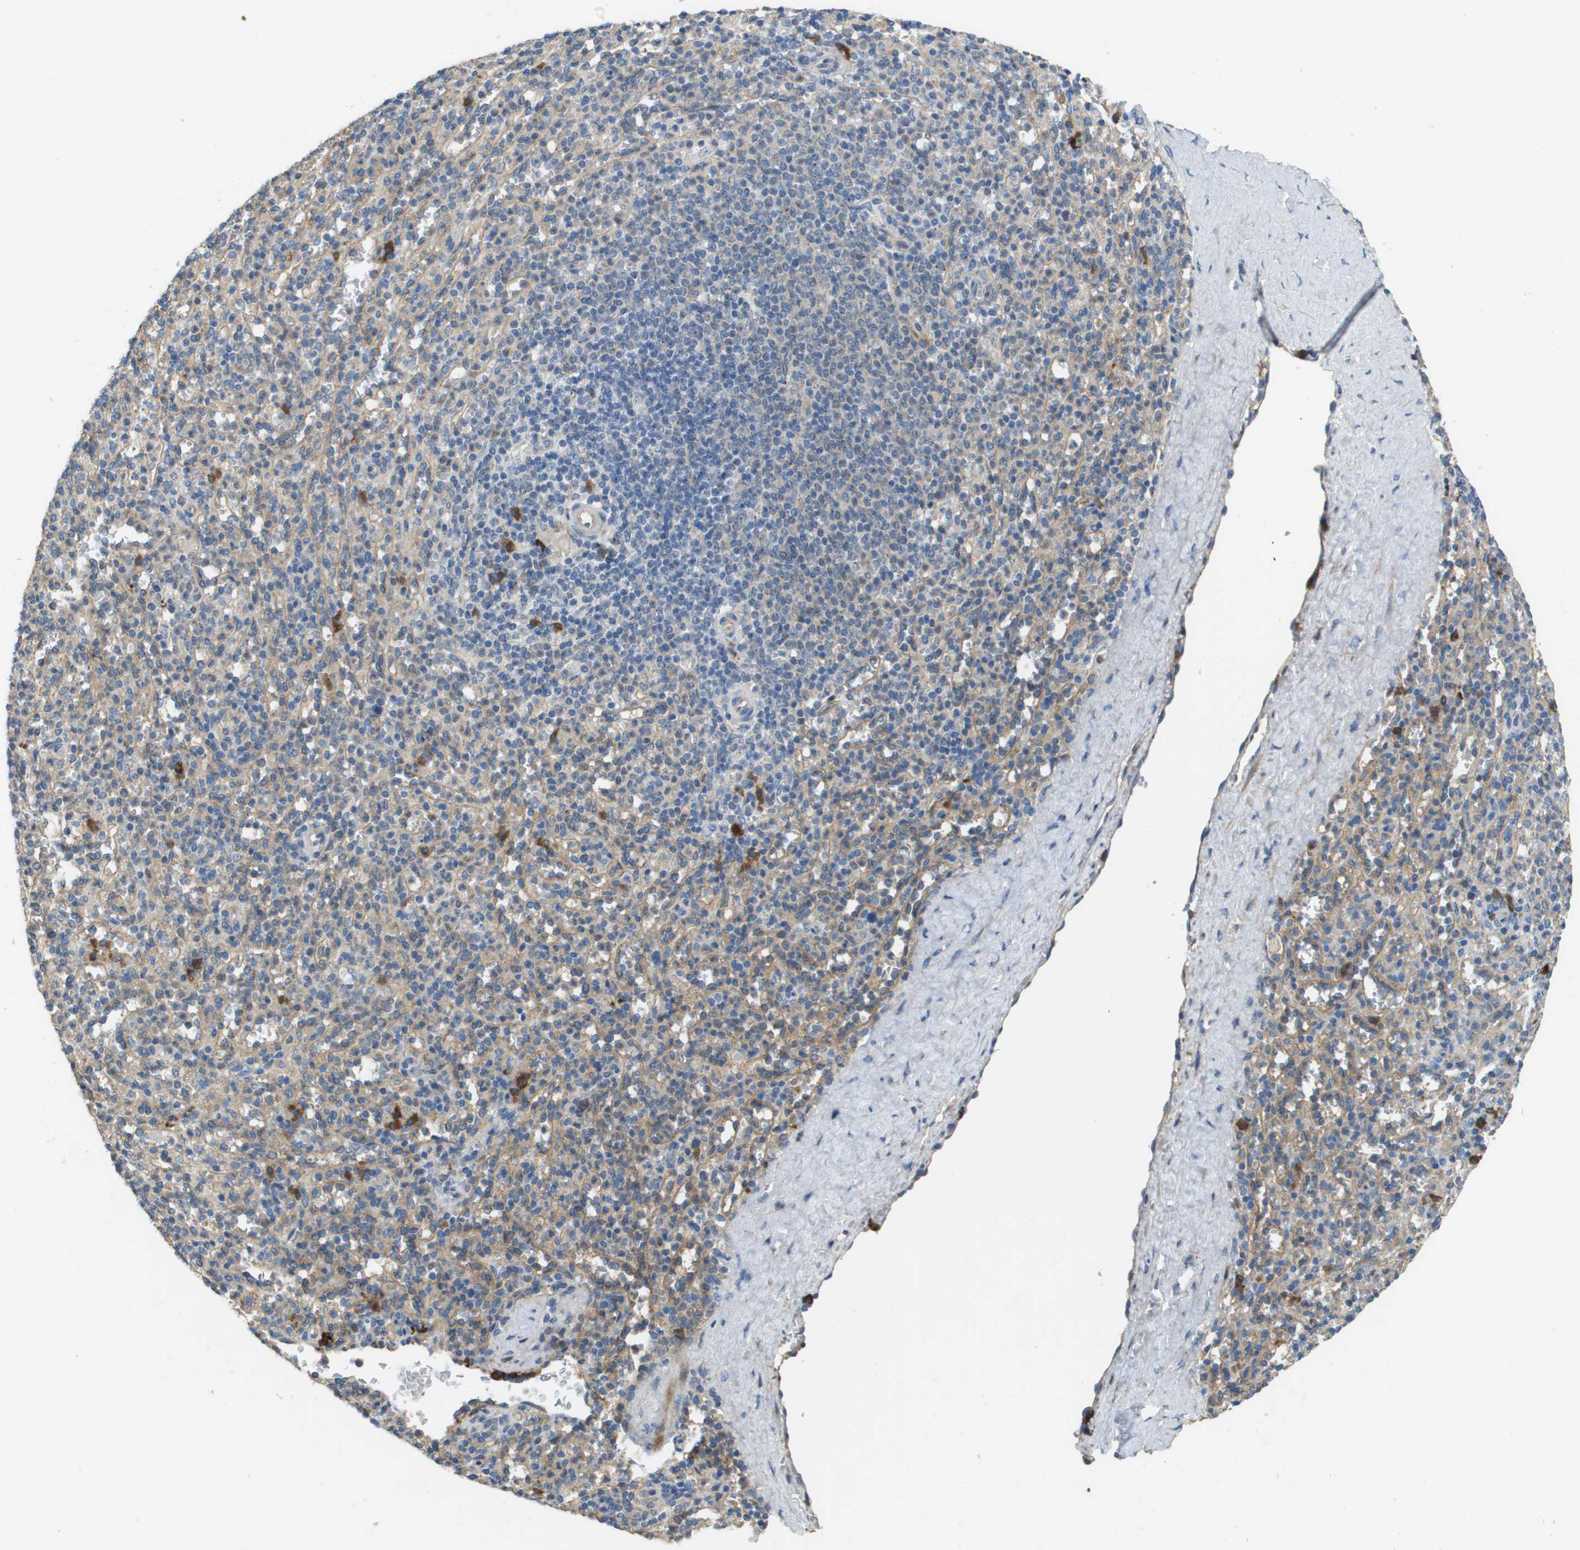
{"staining": {"intensity": "strong", "quantity": "<25%", "location": "cytoplasmic/membranous"}, "tissue": "spleen", "cell_type": "Cells in red pulp", "image_type": "normal", "snomed": [{"axis": "morphology", "description": "Normal tissue, NOS"}, {"axis": "topography", "description": "Spleen"}], "caption": "Immunohistochemistry histopathology image of normal spleen: spleen stained using IHC demonstrates medium levels of strong protein expression localized specifically in the cytoplasmic/membranous of cells in red pulp, appearing as a cytoplasmic/membranous brown color.", "gene": "CASP10", "patient": {"sex": "male", "age": 36}}